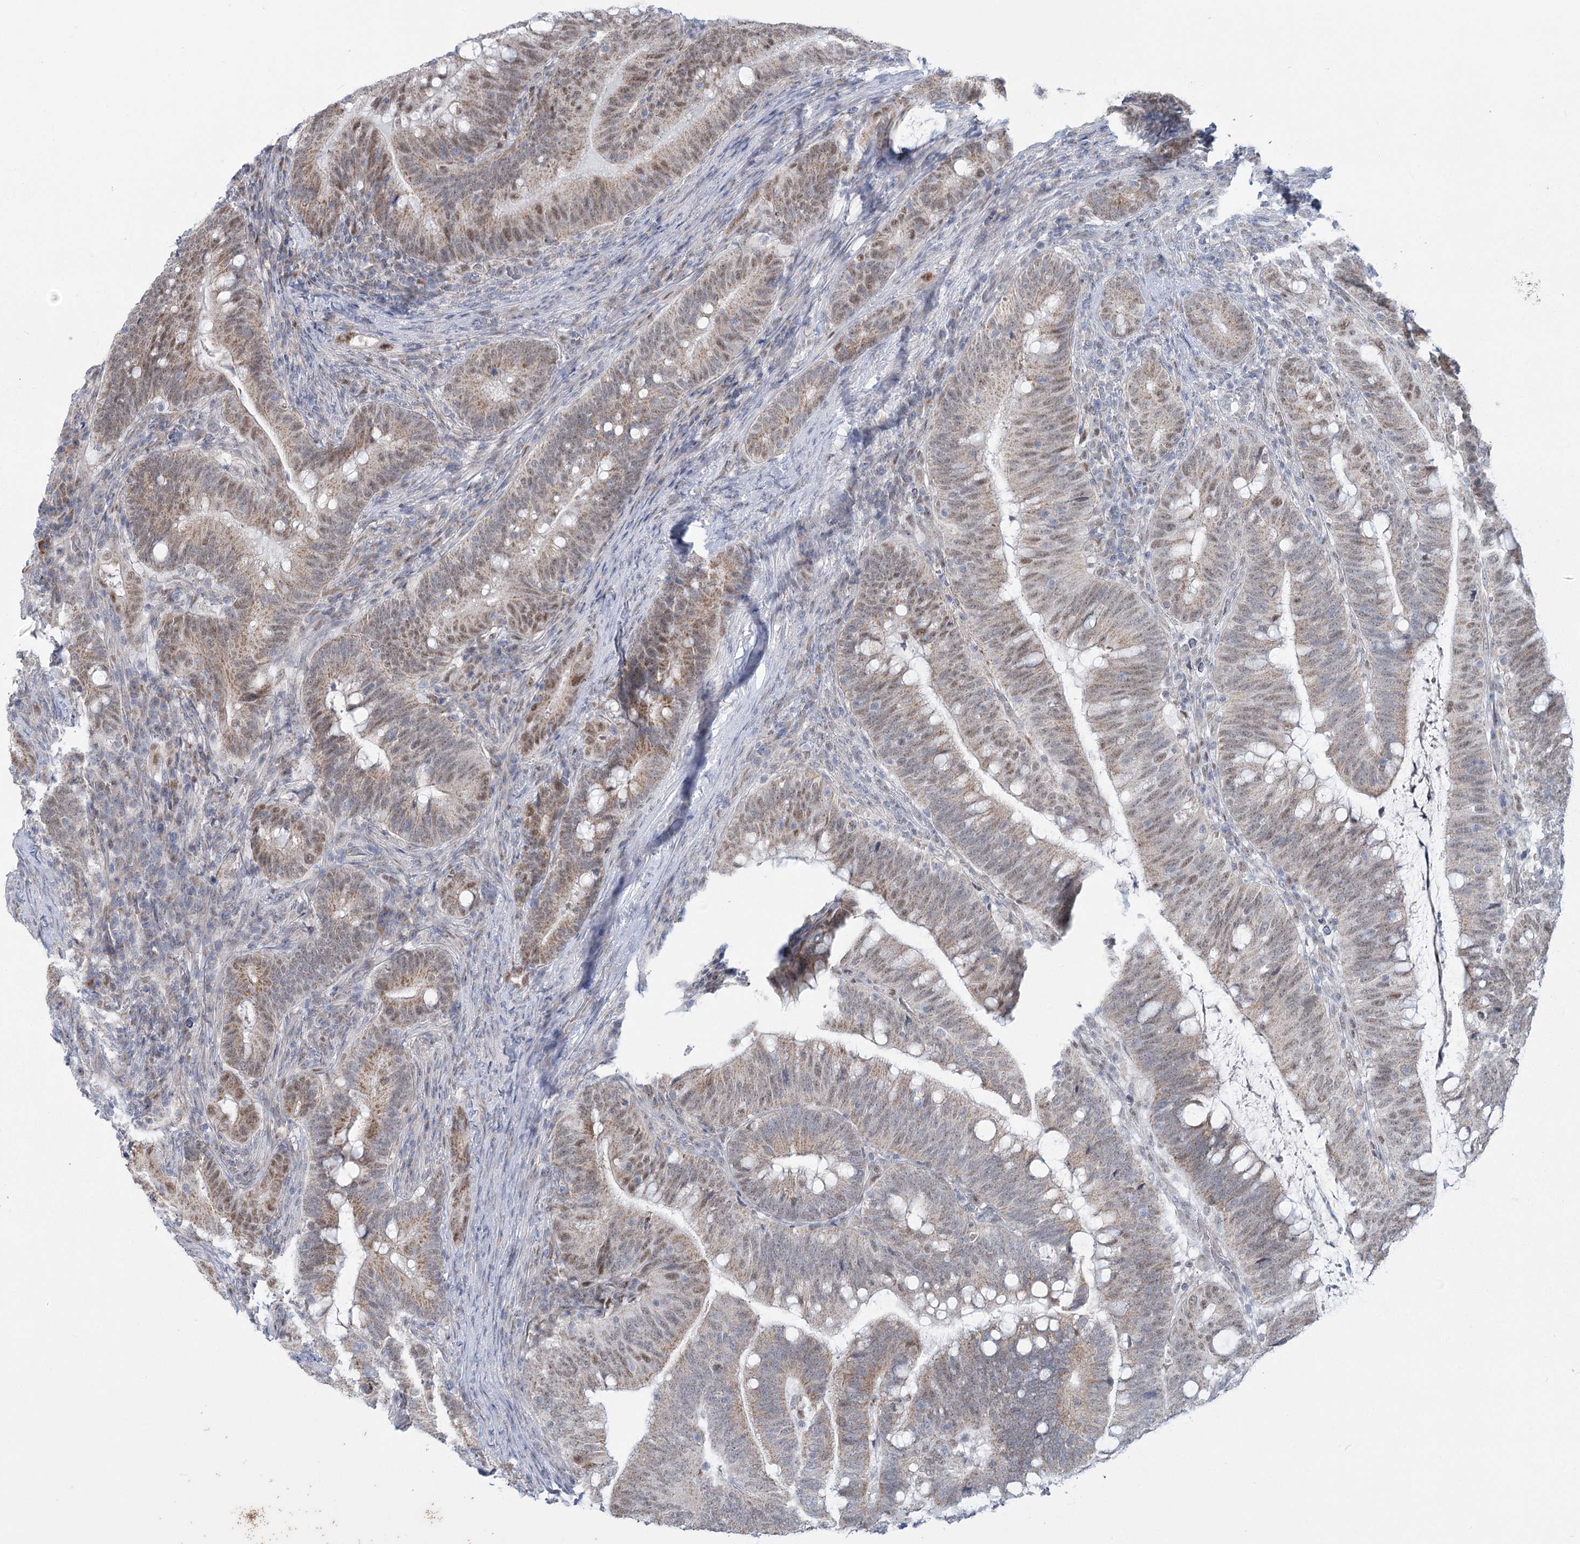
{"staining": {"intensity": "moderate", "quantity": "25%-75%", "location": "cytoplasmic/membranous,nuclear"}, "tissue": "colorectal cancer", "cell_type": "Tumor cells", "image_type": "cancer", "snomed": [{"axis": "morphology", "description": "Adenocarcinoma, NOS"}, {"axis": "topography", "description": "Colon"}], "caption": "Immunohistochemical staining of colorectal adenocarcinoma exhibits moderate cytoplasmic/membranous and nuclear protein staining in approximately 25%-75% of tumor cells.", "gene": "MTG1", "patient": {"sex": "female", "age": 66}}